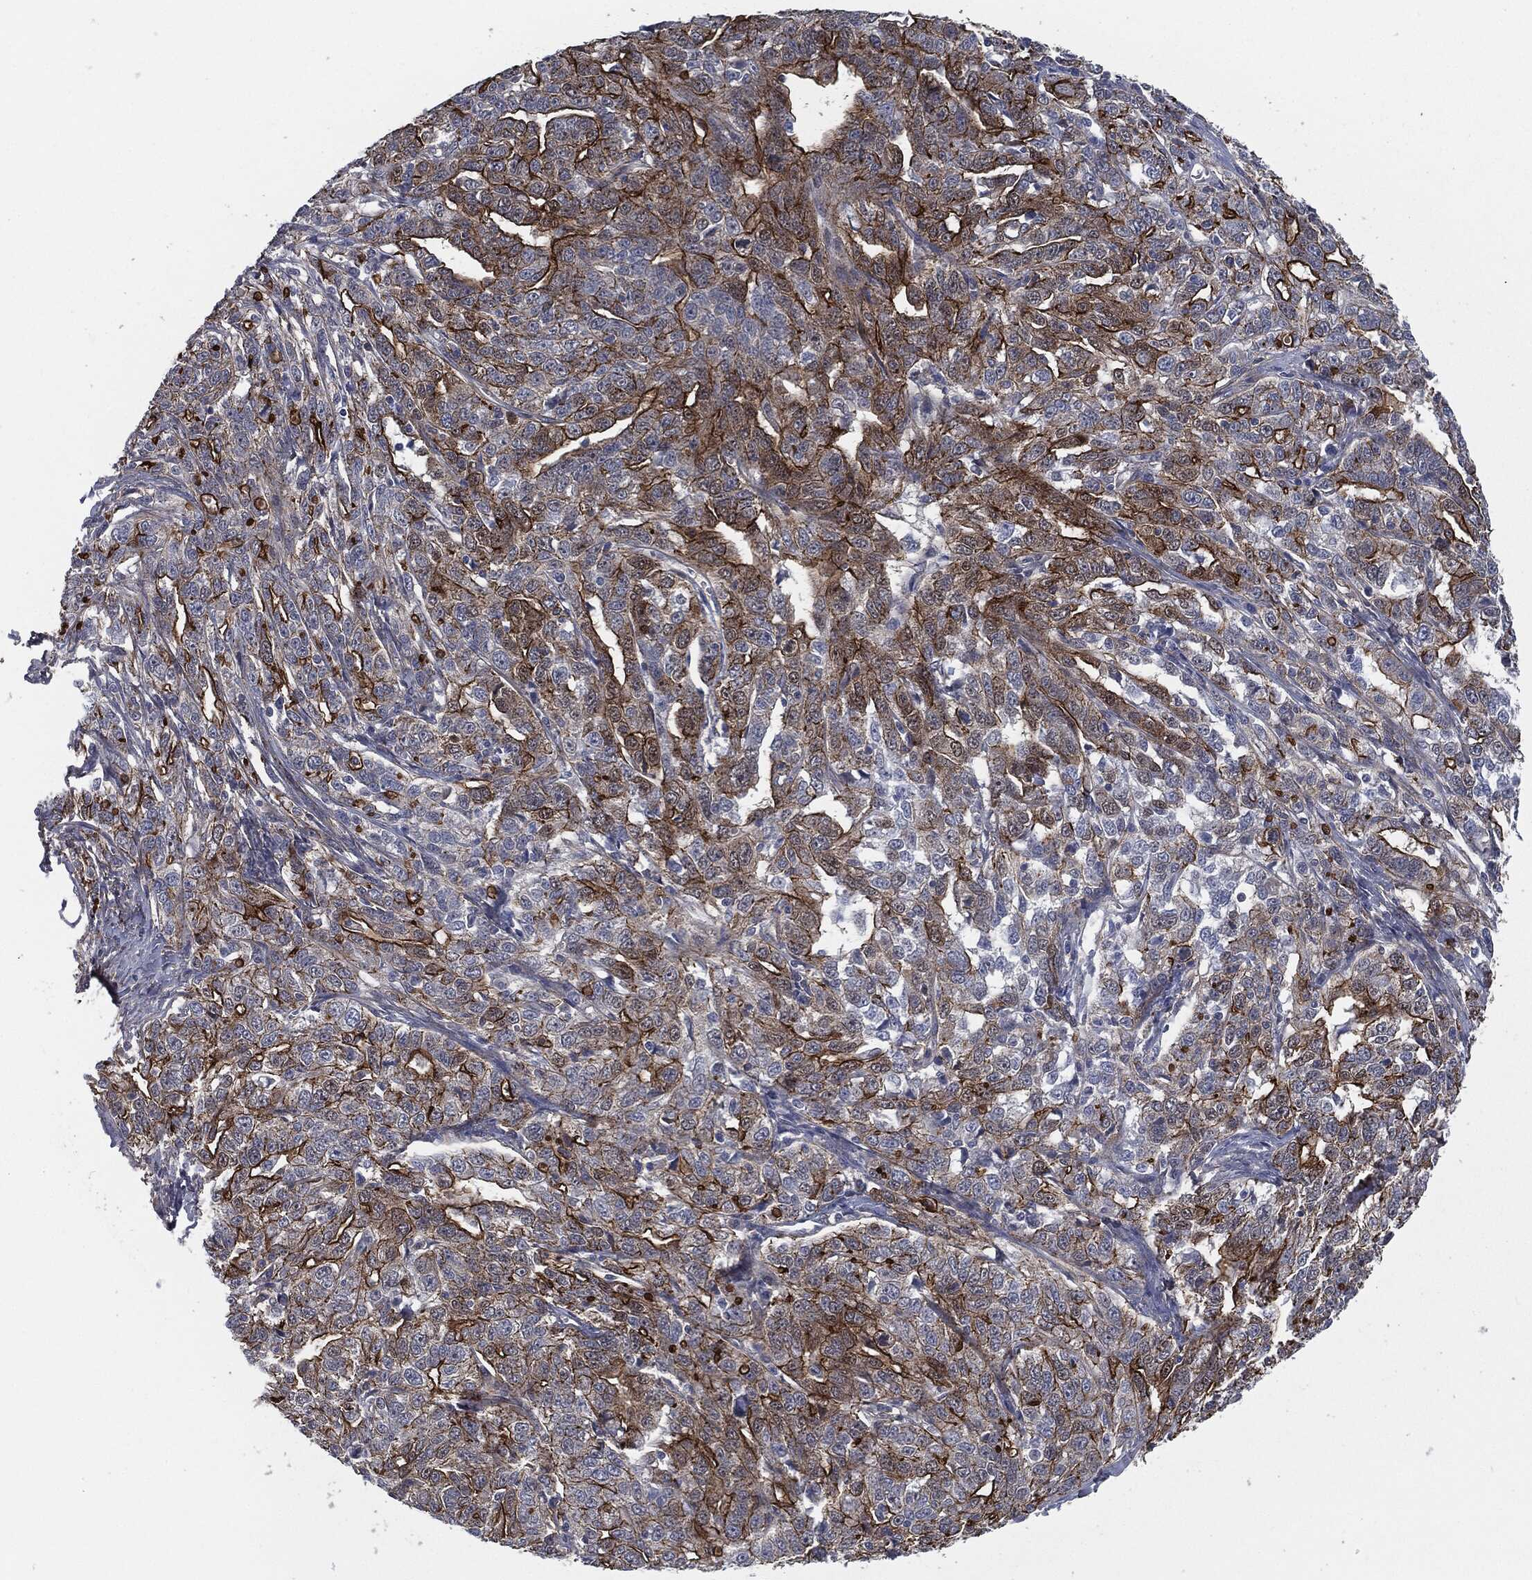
{"staining": {"intensity": "strong", "quantity": "25%-75%", "location": "cytoplasmic/membranous"}, "tissue": "ovarian cancer", "cell_type": "Tumor cells", "image_type": "cancer", "snomed": [{"axis": "morphology", "description": "Cystadenocarcinoma, serous, NOS"}, {"axis": "topography", "description": "Ovary"}], "caption": "Brown immunohistochemical staining in human ovarian serous cystadenocarcinoma reveals strong cytoplasmic/membranous expression in about 25%-75% of tumor cells.", "gene": "SVIL", "patient": {"sex": "female", "age": 71}}